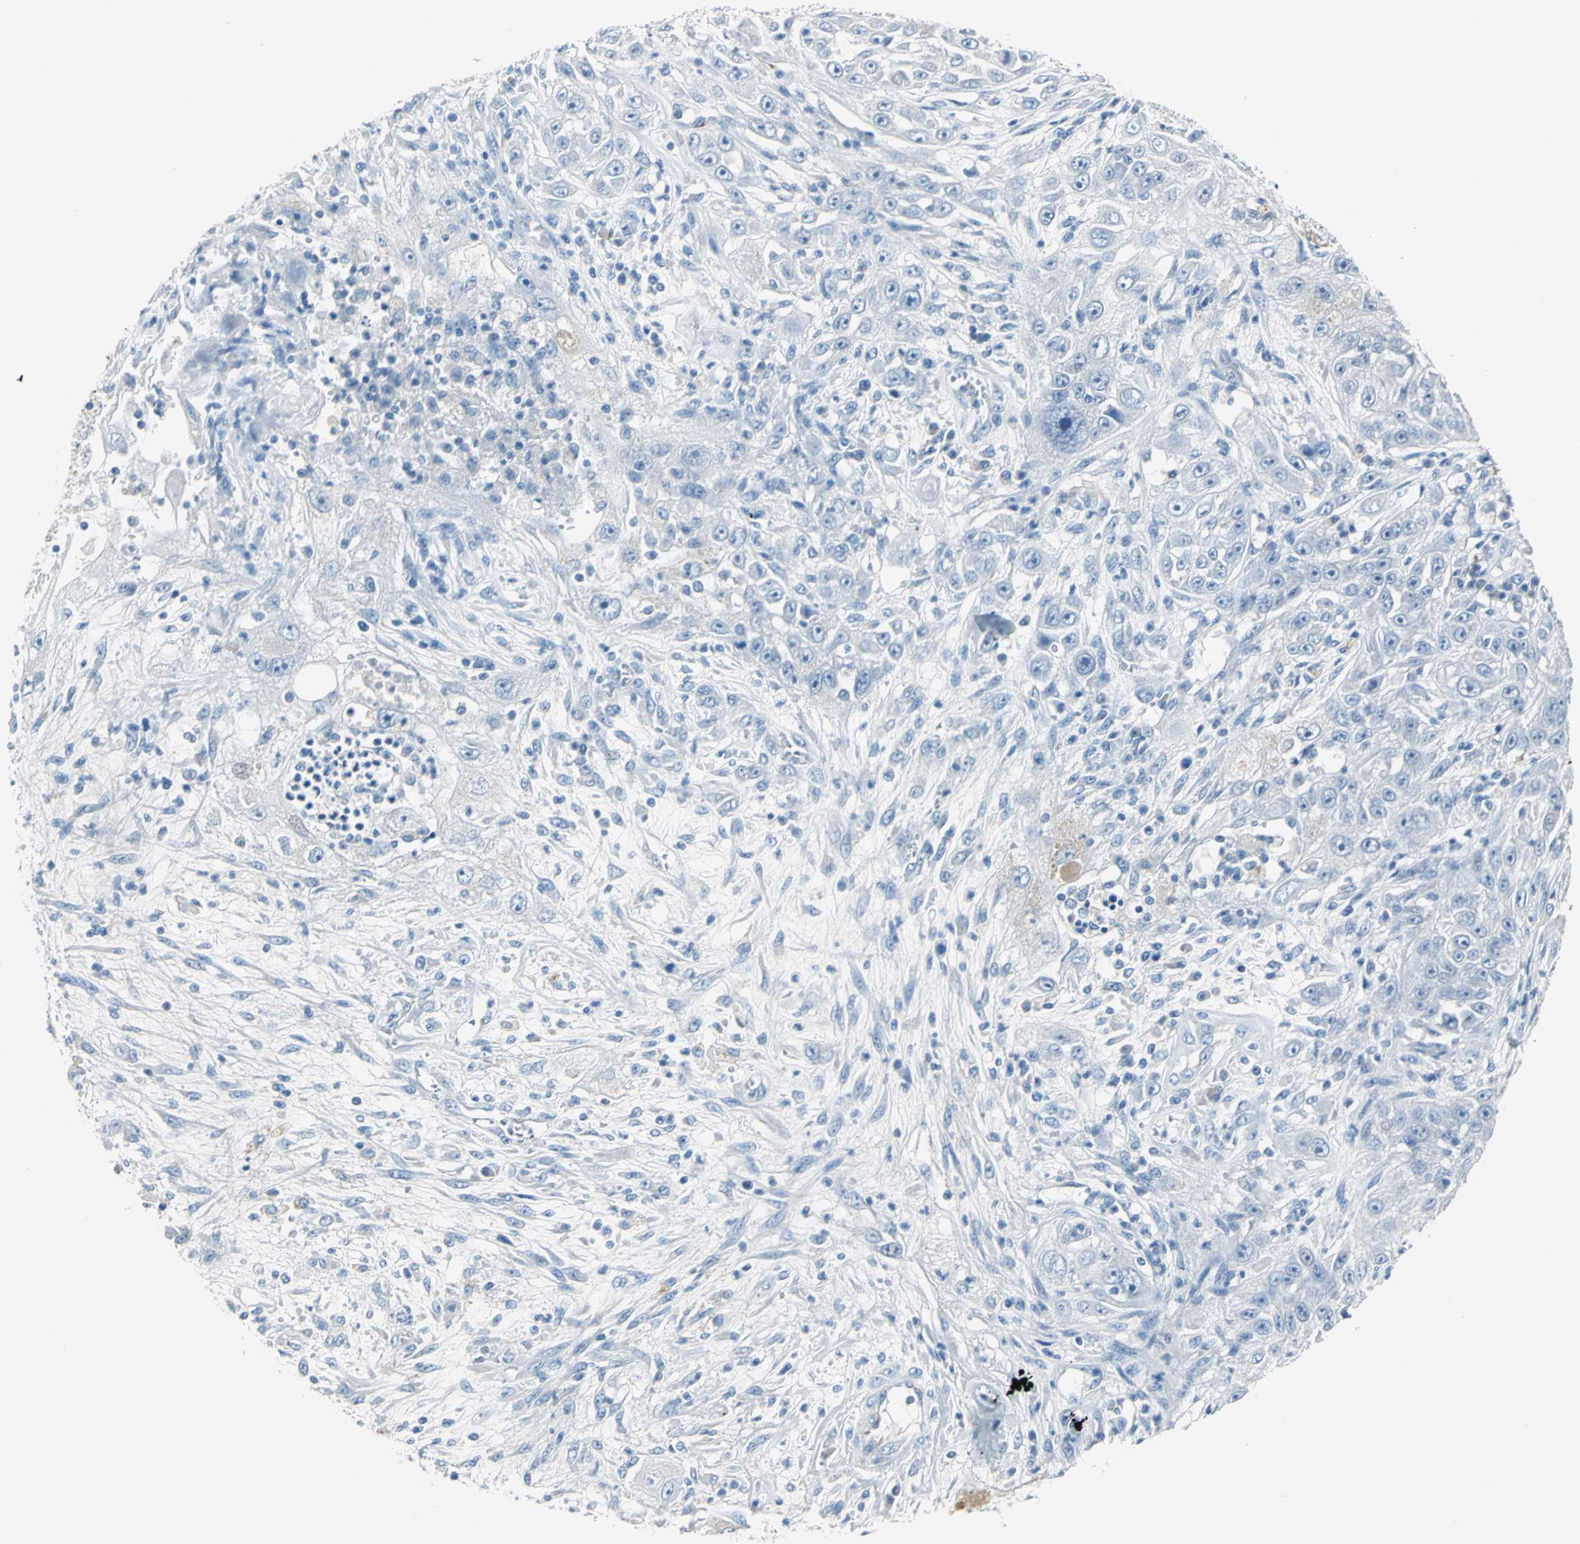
{"staining": {"intensity": "negative", "quantity": "none", "location": "none"}, "tissue": "skin cancer", "cell_type": "Tumor cells", "image_type": "cancer", "snomed": [{"axis": "morphology", "description": "Squamous cell carcinoma, NOS"}, {"axis": "topography", "description": "Skin"}], "caption": "DAB (3,3'-diaminobenzidine) immunohistochemical staining of human skin squamous cell carcinoma demonstrates no significant positivity in tumor cells. (Immunohistochemistry, brightfield microscopy, high magnification).", "gene": "EFNB3", "patient": {"sex": "male", "age": 75}}